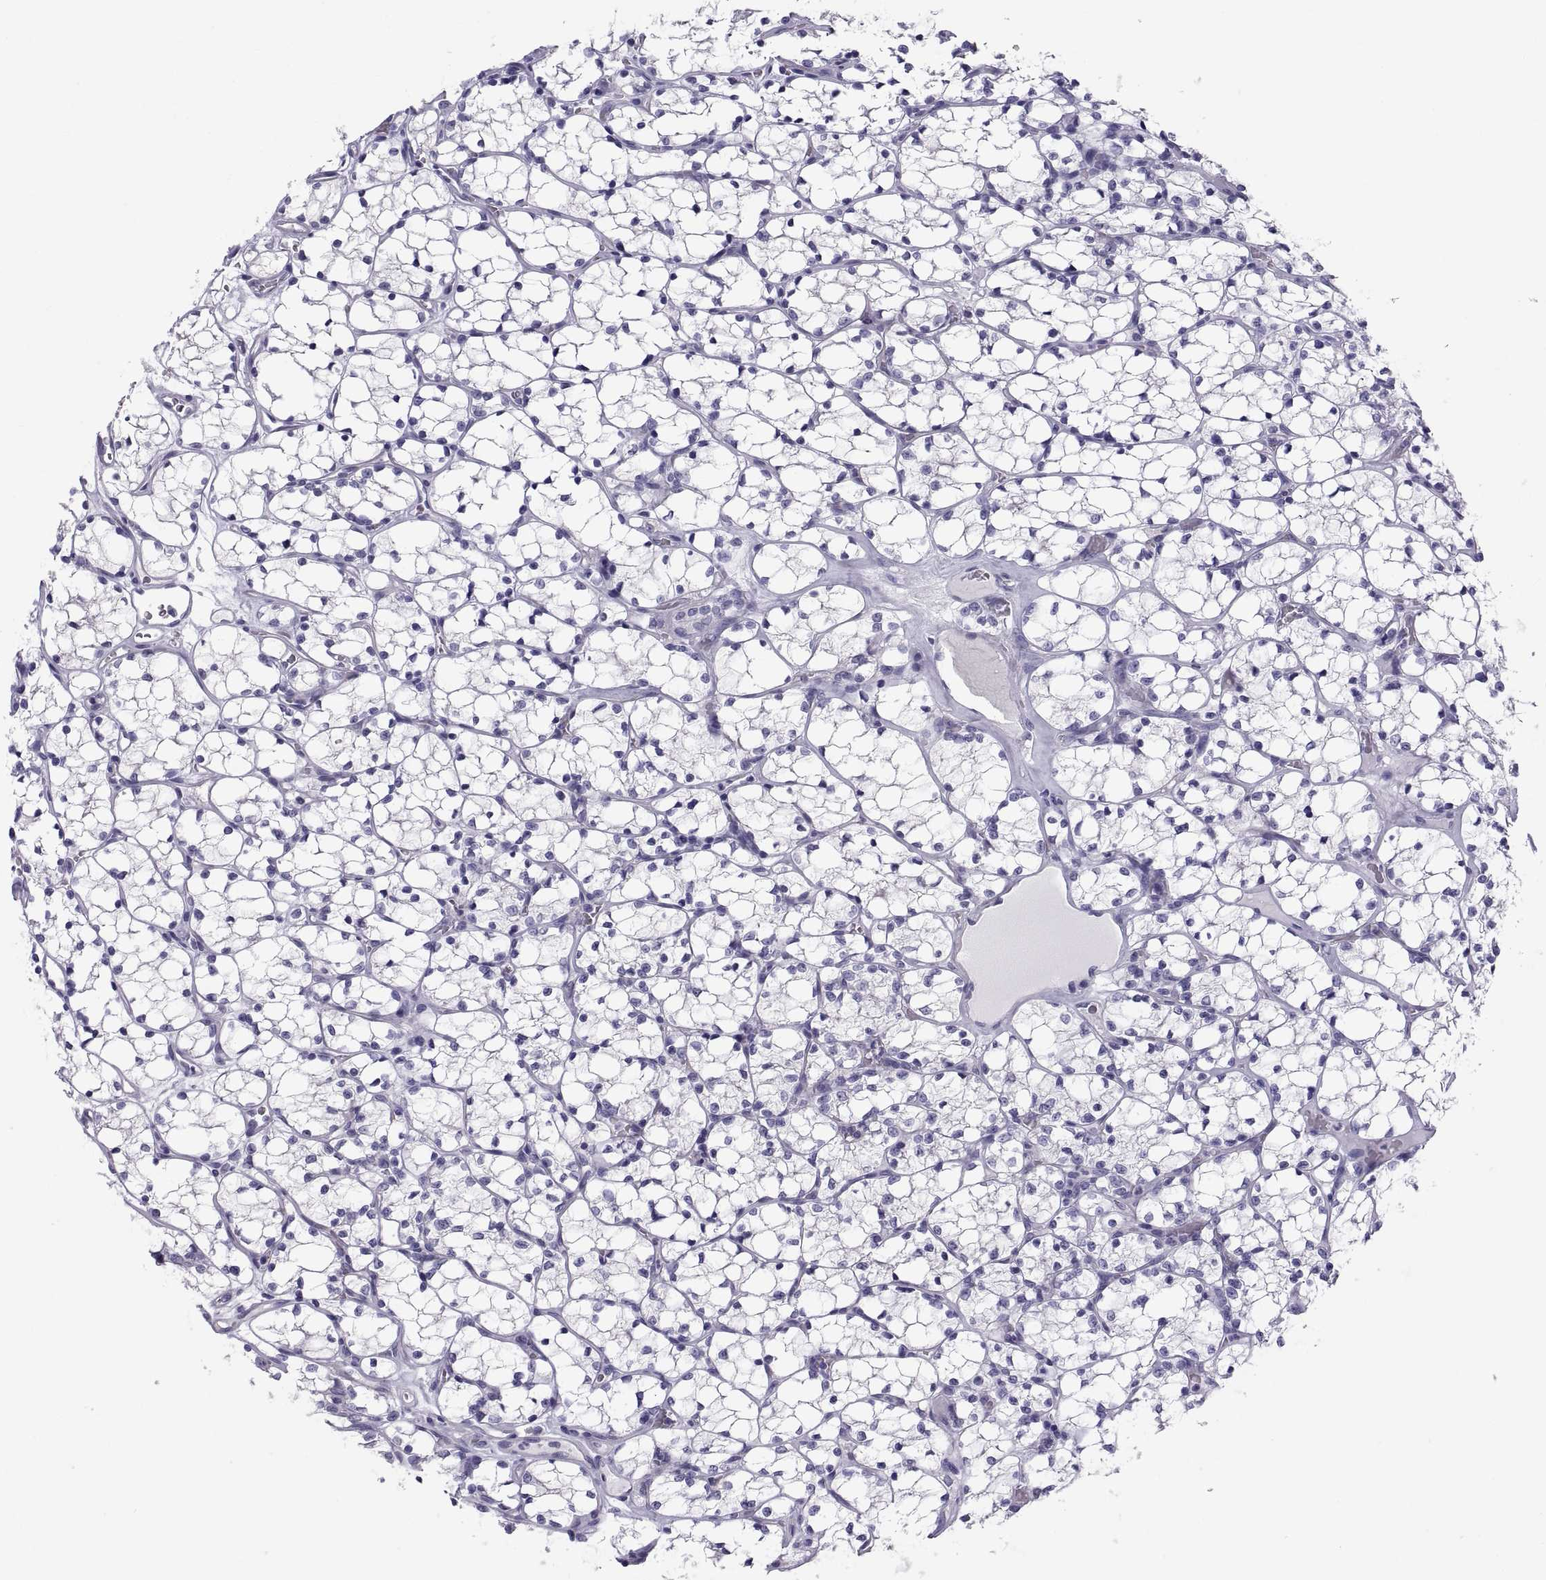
{"staining": {"intensity": "negative", "quantity": "none", "location": "none"}, "tissue": "renal cancer", "cell_type": "Tumor cells", "image_type": "cancer", "snomed": [{"axis": "morphology", "description": "Adenocarcinoma, NOS"}, {"axis": "topography", "description": "Kidney"}], "caption": "IHC photomicrograph of human adenocarcinoma (renal) stained for a protein (brown), which shows no positivity in tumor cells.", "gene": "RNASE12", "patient": {"sex": "female", "age": 69}}